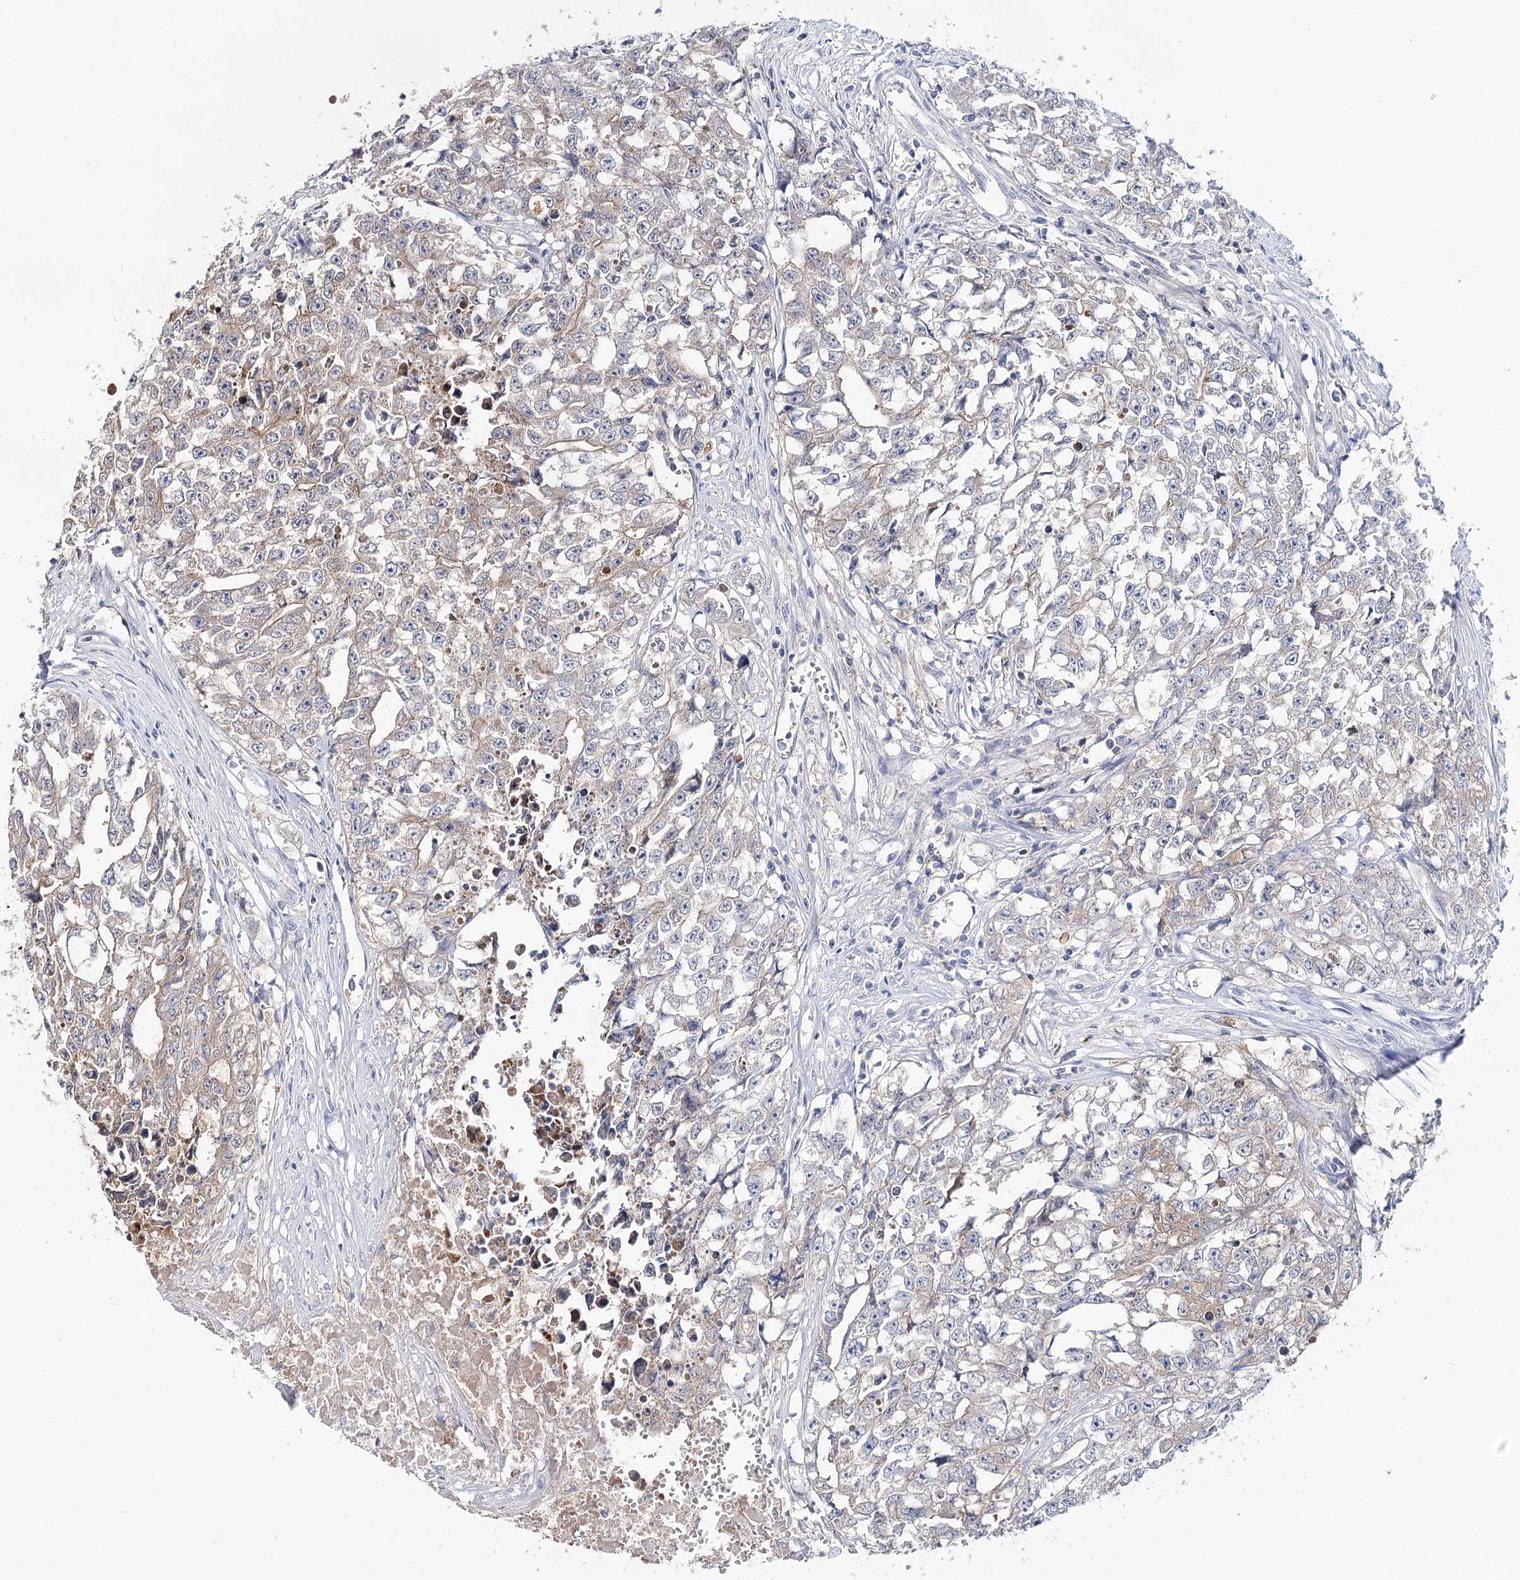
{"staining": {"intensity": "negative", "quantity": "none", "location": "none"}, "tissue": "testis cancer", "cell_type": "Tumor cells", "image_type": "cancer", "snomed": [{"axis": "morphology", "description": "Seminoma, NOS"}, {"axis": "morphology", "description": "Carcinoma, Embryonal, NOS"}, {"axis": "topography", "description": "Testis"}], "caption": "Immunohistochemical staining of human testis cancer demonstrates no significant staining in tumor cells. (DAB (3,3'-diaminobenzidine) IHC visualized using brightfield microscopy, high magnification).", "gene": "UGP2", "patient": {"sex": "male", "age": 43}}